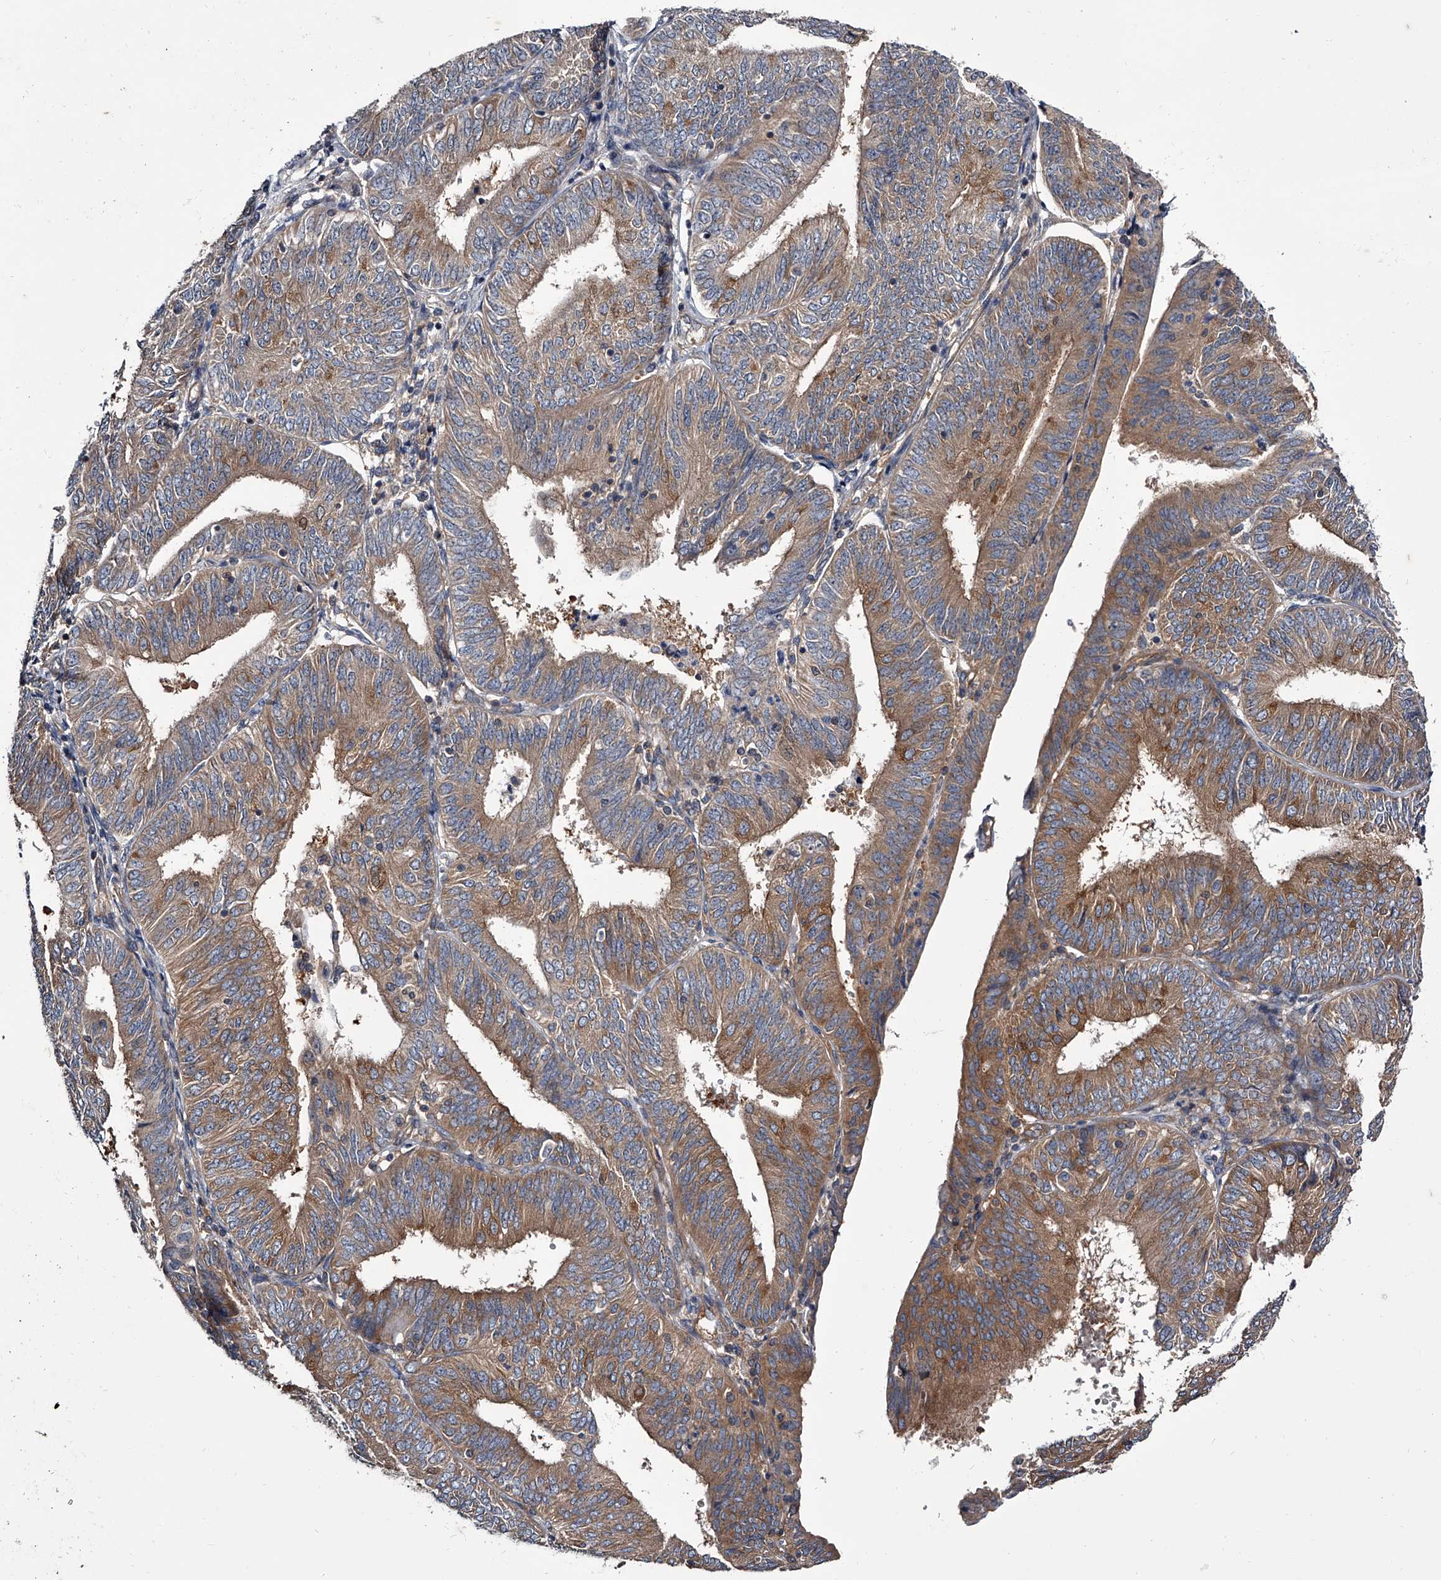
{"staining": {"intensity": "moderate", "quantity": "25%-75%", "location": "cytoplasmic/membranous"}, "tissue": "endometrial cancer", "cell_type": "Tumor cells", "image_type": "cancer", "snomed": [{"axis": "morphology", "description": "Adenocarcinoma, NOS"}, {"axis": "topography", "description": "Endometrium"}], "caption": "This micrograph shows endometrial cancer (adenocarcinoma) stained with immunohistochemistry to label a protein in brown. The cytoplasmic/membranous of tumor cells show moderate positivity for the protein. Nuclei are counter-stained blue.", "gene": "GAPVD1", "patient": {"sex": "female", "age": 58}}